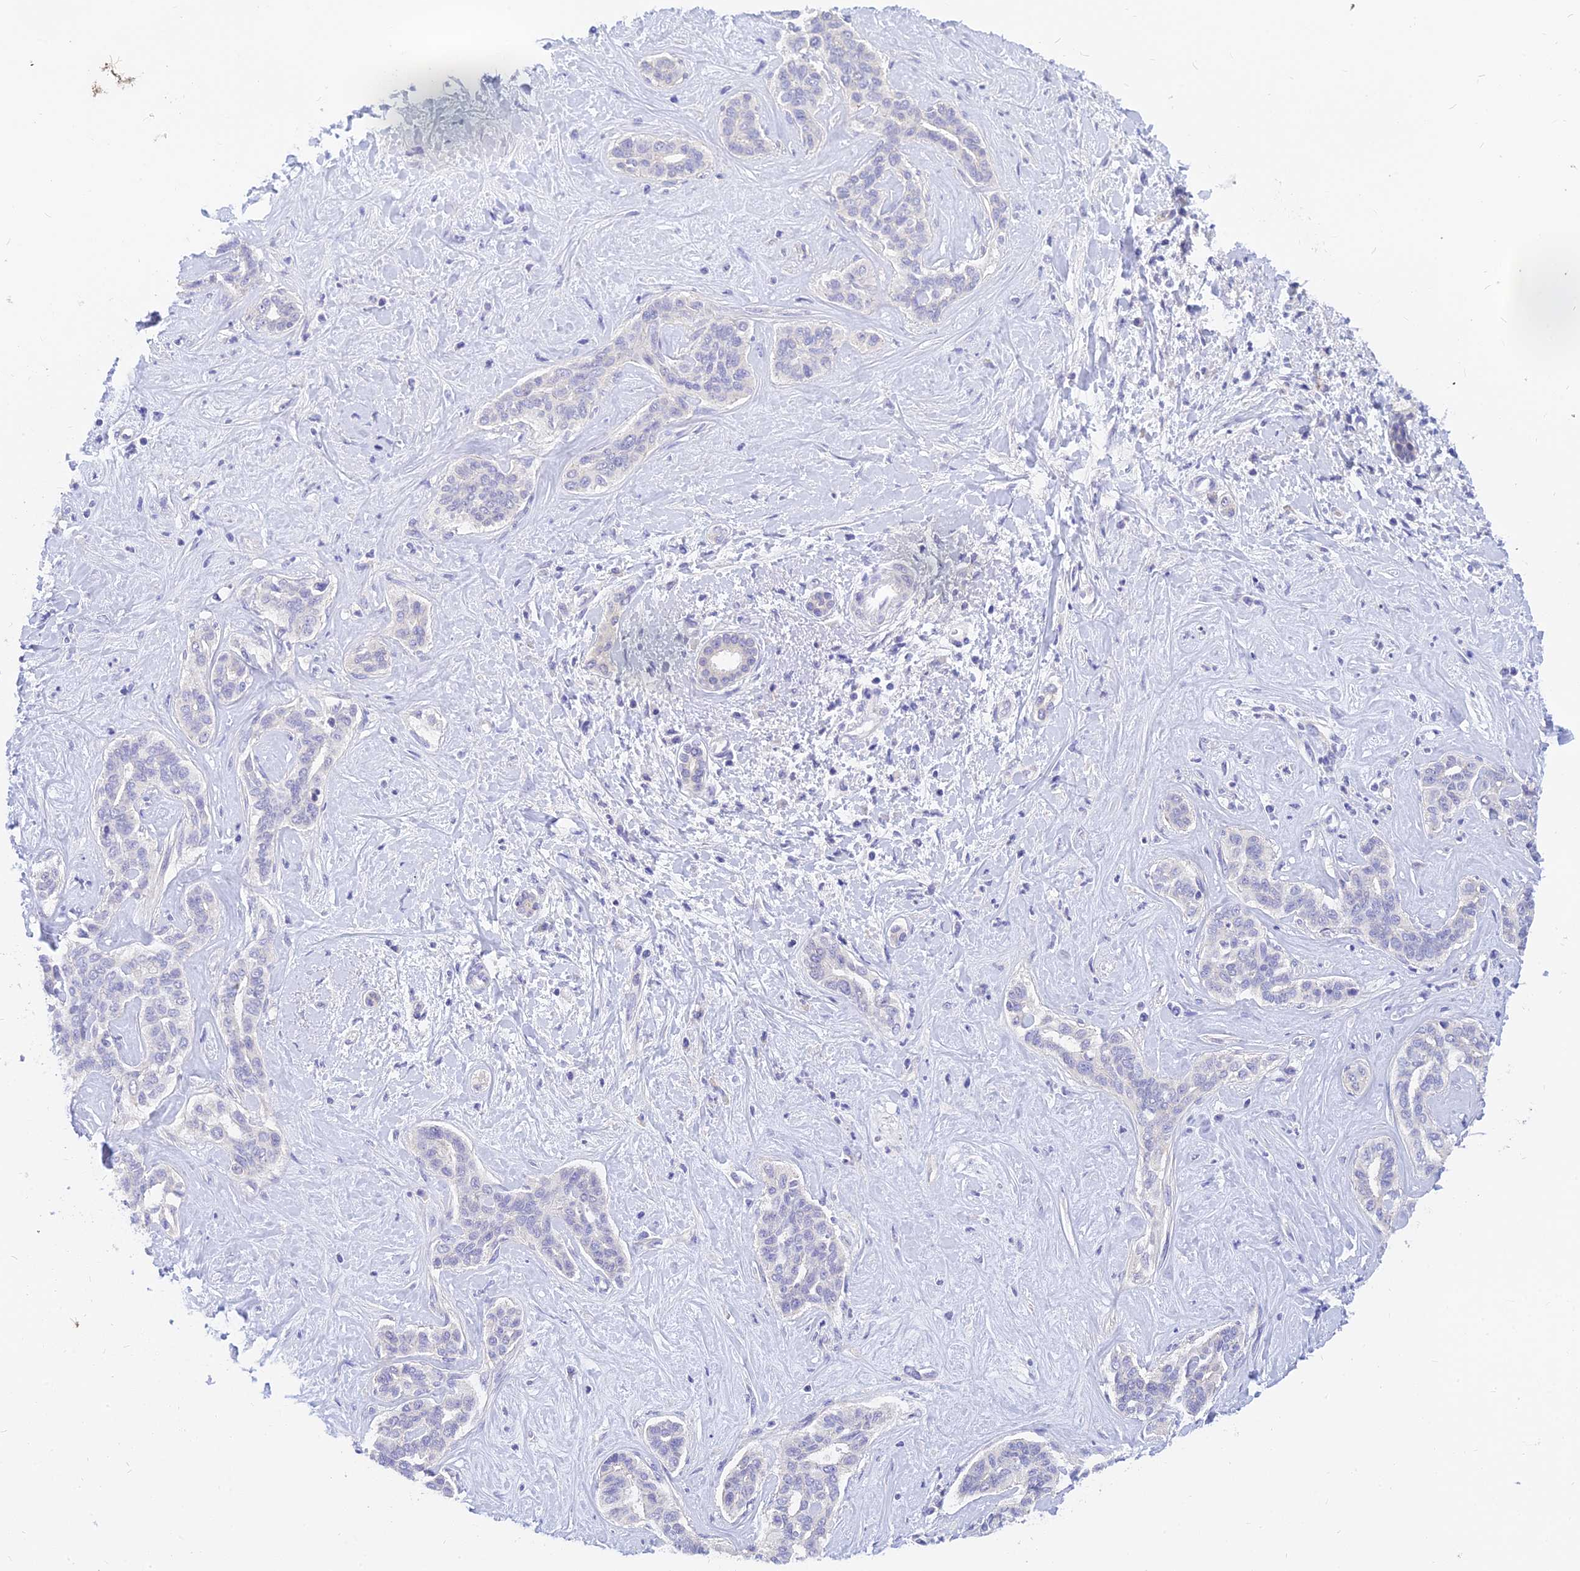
{"staining": {"intensity": "negative", "quantity": "none", "location": "none"}, "tissue": "liver cancer", "cell_type": "Tumor cells", "image_type": "cancer", "snomed": [{"axis": "morphology", "description": "Cholangiocarcinoma"}, {"axis": "topography", "description": "Liver"}], "caption": "IHC of cholangiocarcinoma (liver) displays no expression in tumor cells. The staining is performed using DAB brown chromogen with nuclei counter-stained in using hematoxylin.", "gene": "TMEM161B", "patient": {"sex": "female", "age": 77}}